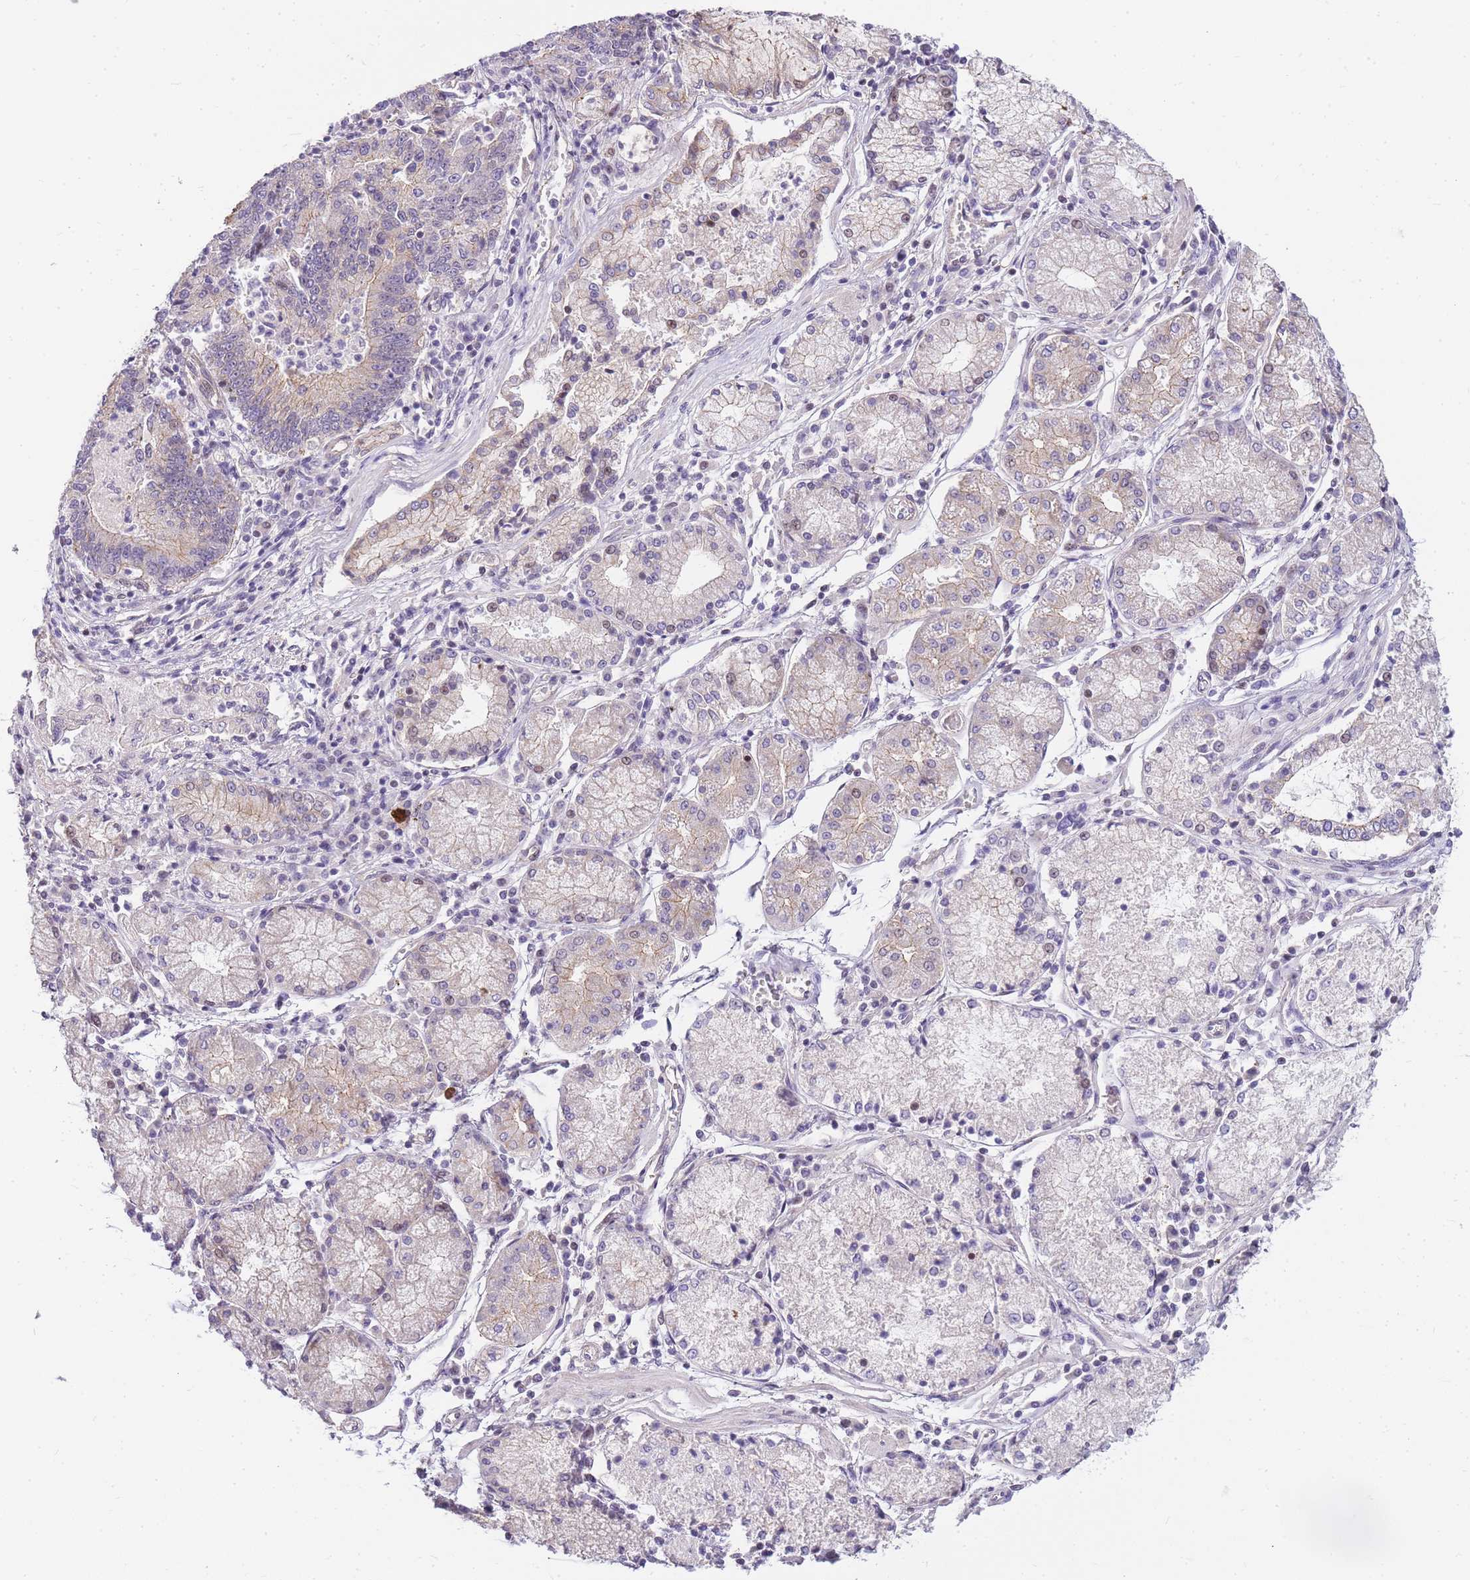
{"staining": {"intensity": "weak", "quantity": "<25%", "location": "cytoplasmic/membranous"}, "tissue": "stomach cancer", "cell_type": "Tumor cells", "image_type": "cancer", "snomed": [{"axis": "morphology", "description": "Adenocarcinoma, NOS"}, {"axis": "topography", "description": "Stomach"}], "caption": "High power microscopy histopathology image of an IHC histopathology image of adenocarcinoma (stomach), revealing no significant expression in tumor cells.", "gene": "CLBA1", "patient": {"sex": "male", "age": 59}}